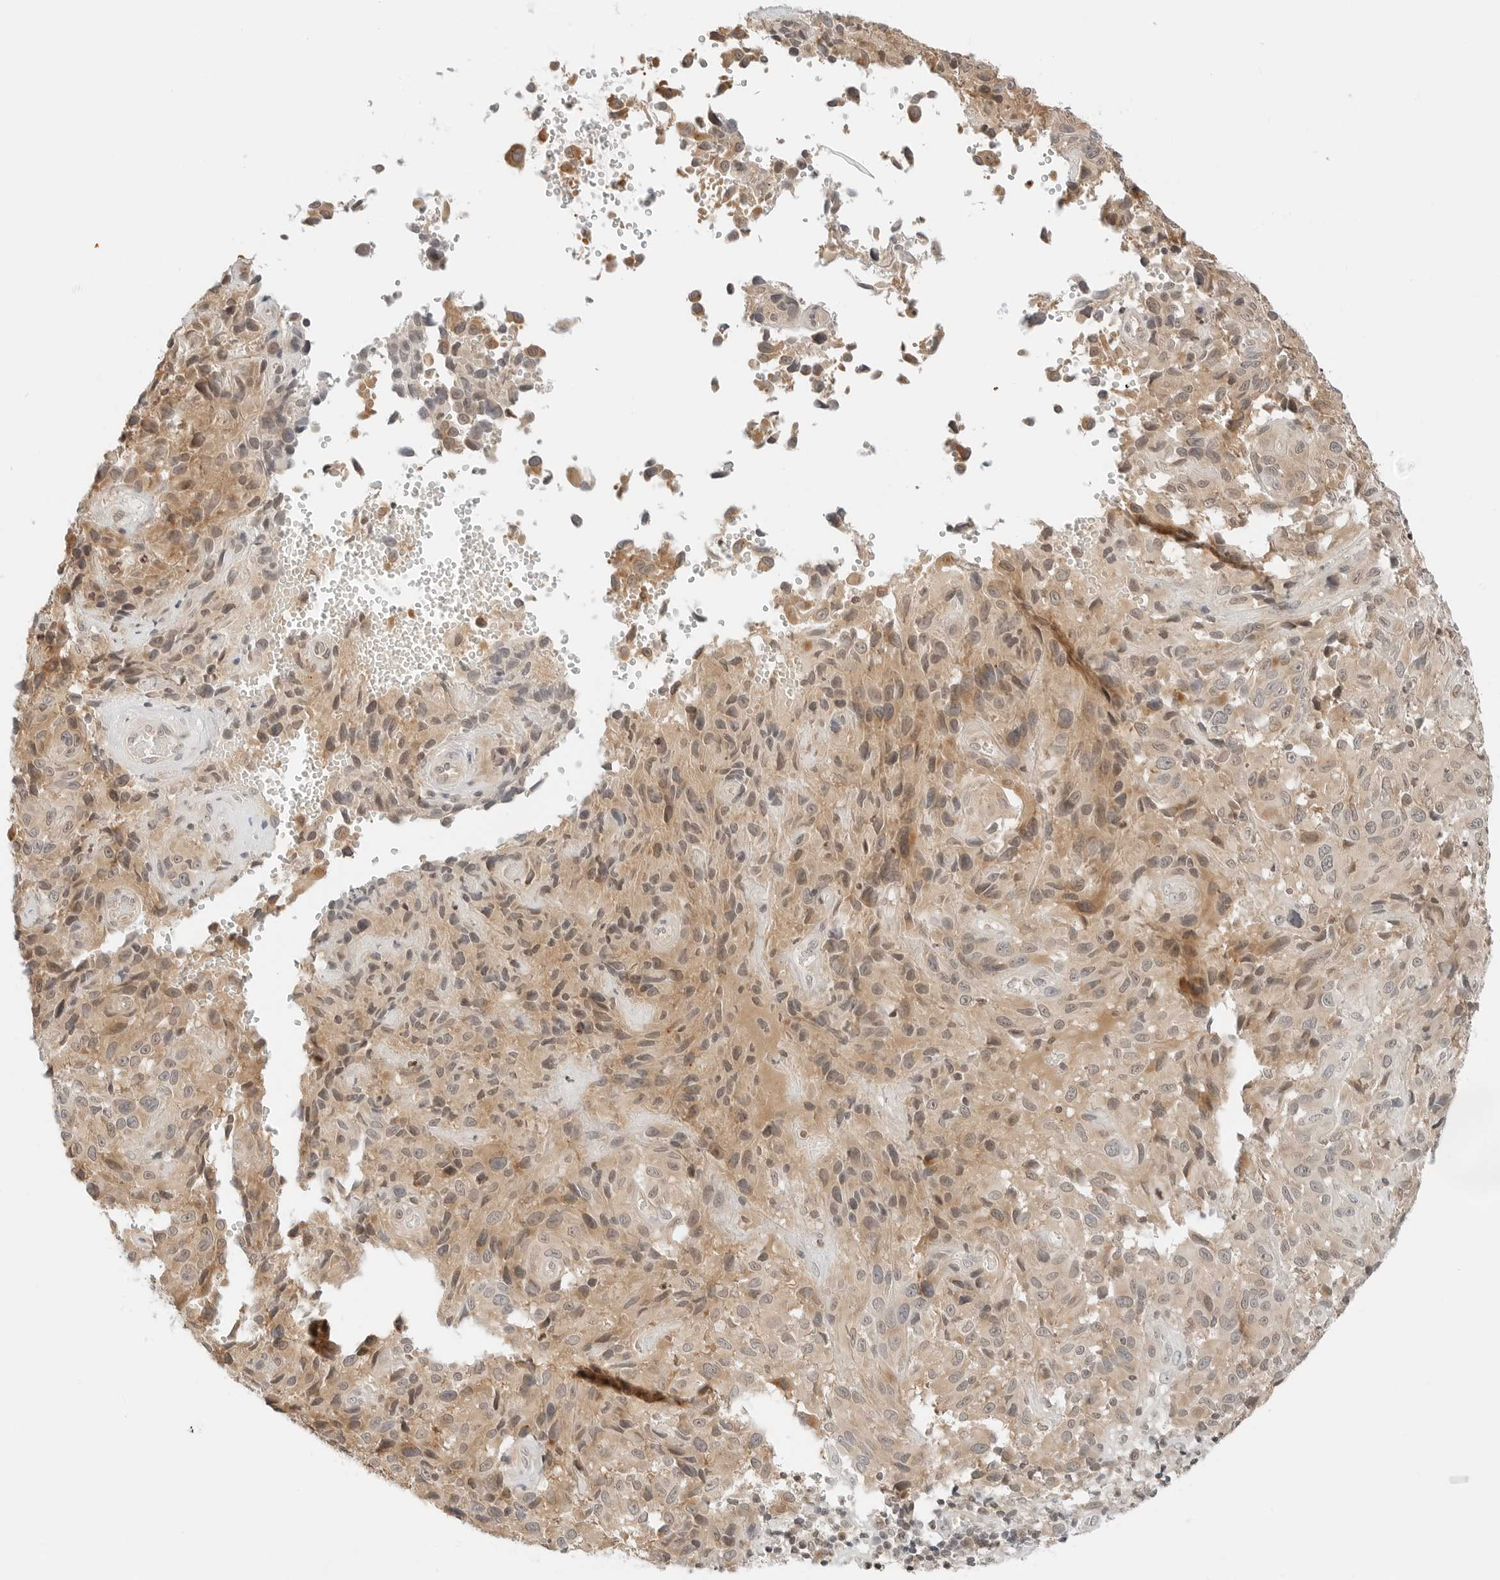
{"staining": {"intensity": "weak", "quantity": ">75%", "location": "cytoplasmic/membranous"}, "tissue": "melanoma", "cell_type": "Tumor cells", "image_type": "cancer", "snomed": [{"axis": "morphology", "description": "Malignant melanoma, NOS"}, {"axis": "topography", "description": "Skin"}], "caption": "Melanoma stained with a brown dye exhibits weak cytoplasmic/membranous positive expression in about >75% of tumor cells.", "gene": "IQCC", "patient": {"sex": "male", "age": 66}}